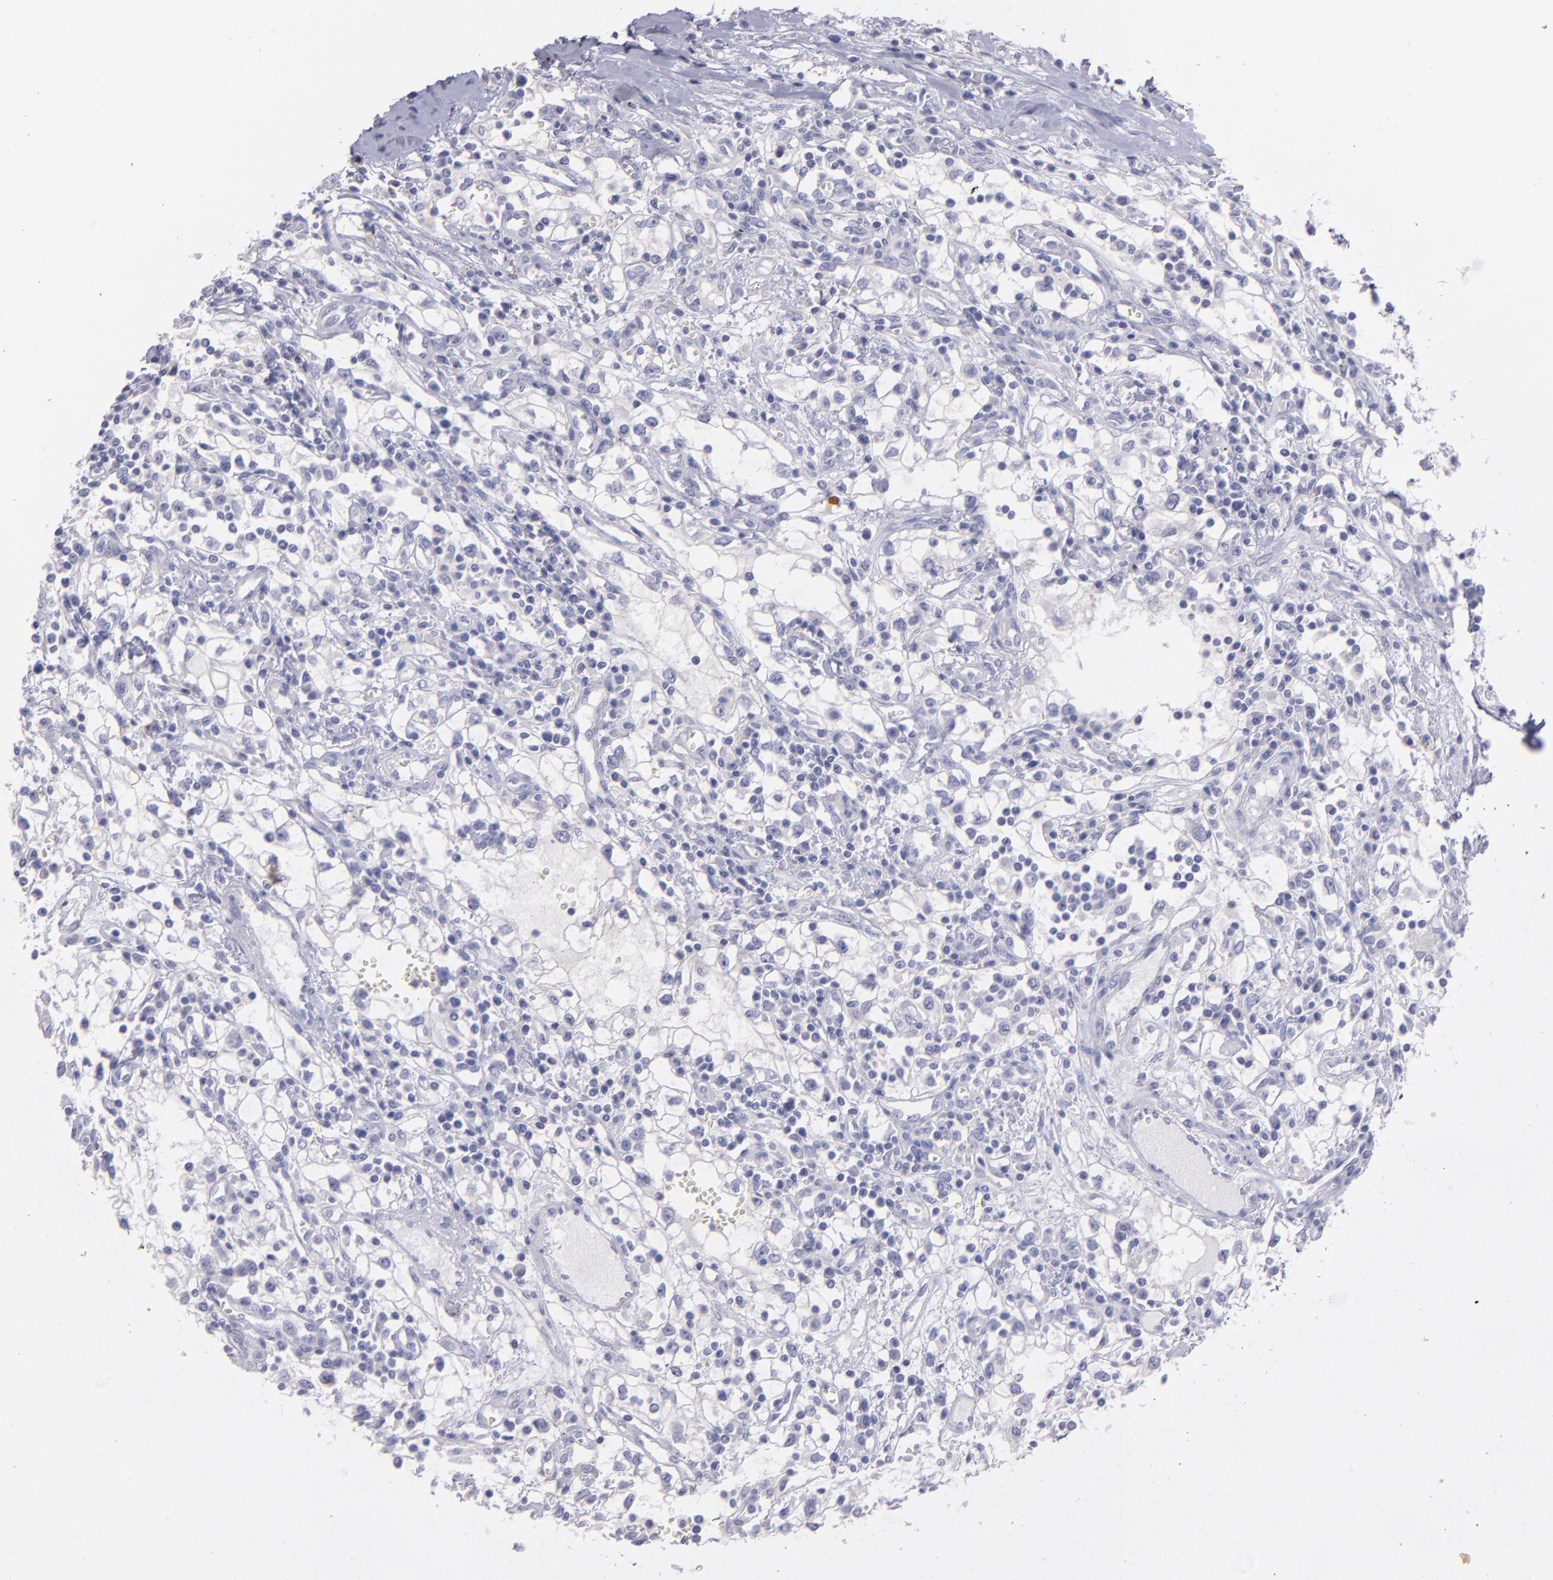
{"staining": {"intensity": "negative", "quantity": "none", "location": "none"}, "tissue": "renal cancer", "cell_type": "Tumor cells", "image_type": "cancer", "snomed": [{"axis": "morphology", "description": "Adenocarcinoma, NOS"}, {"axis": "topography", "description": "Kidney"}], "caption": "Micrograph shows no significant protein positivity in tumor cells of adenocarcinoma (renal).", "gene": "SNAP25", "patient": {"sex": "male", "age": 82}}